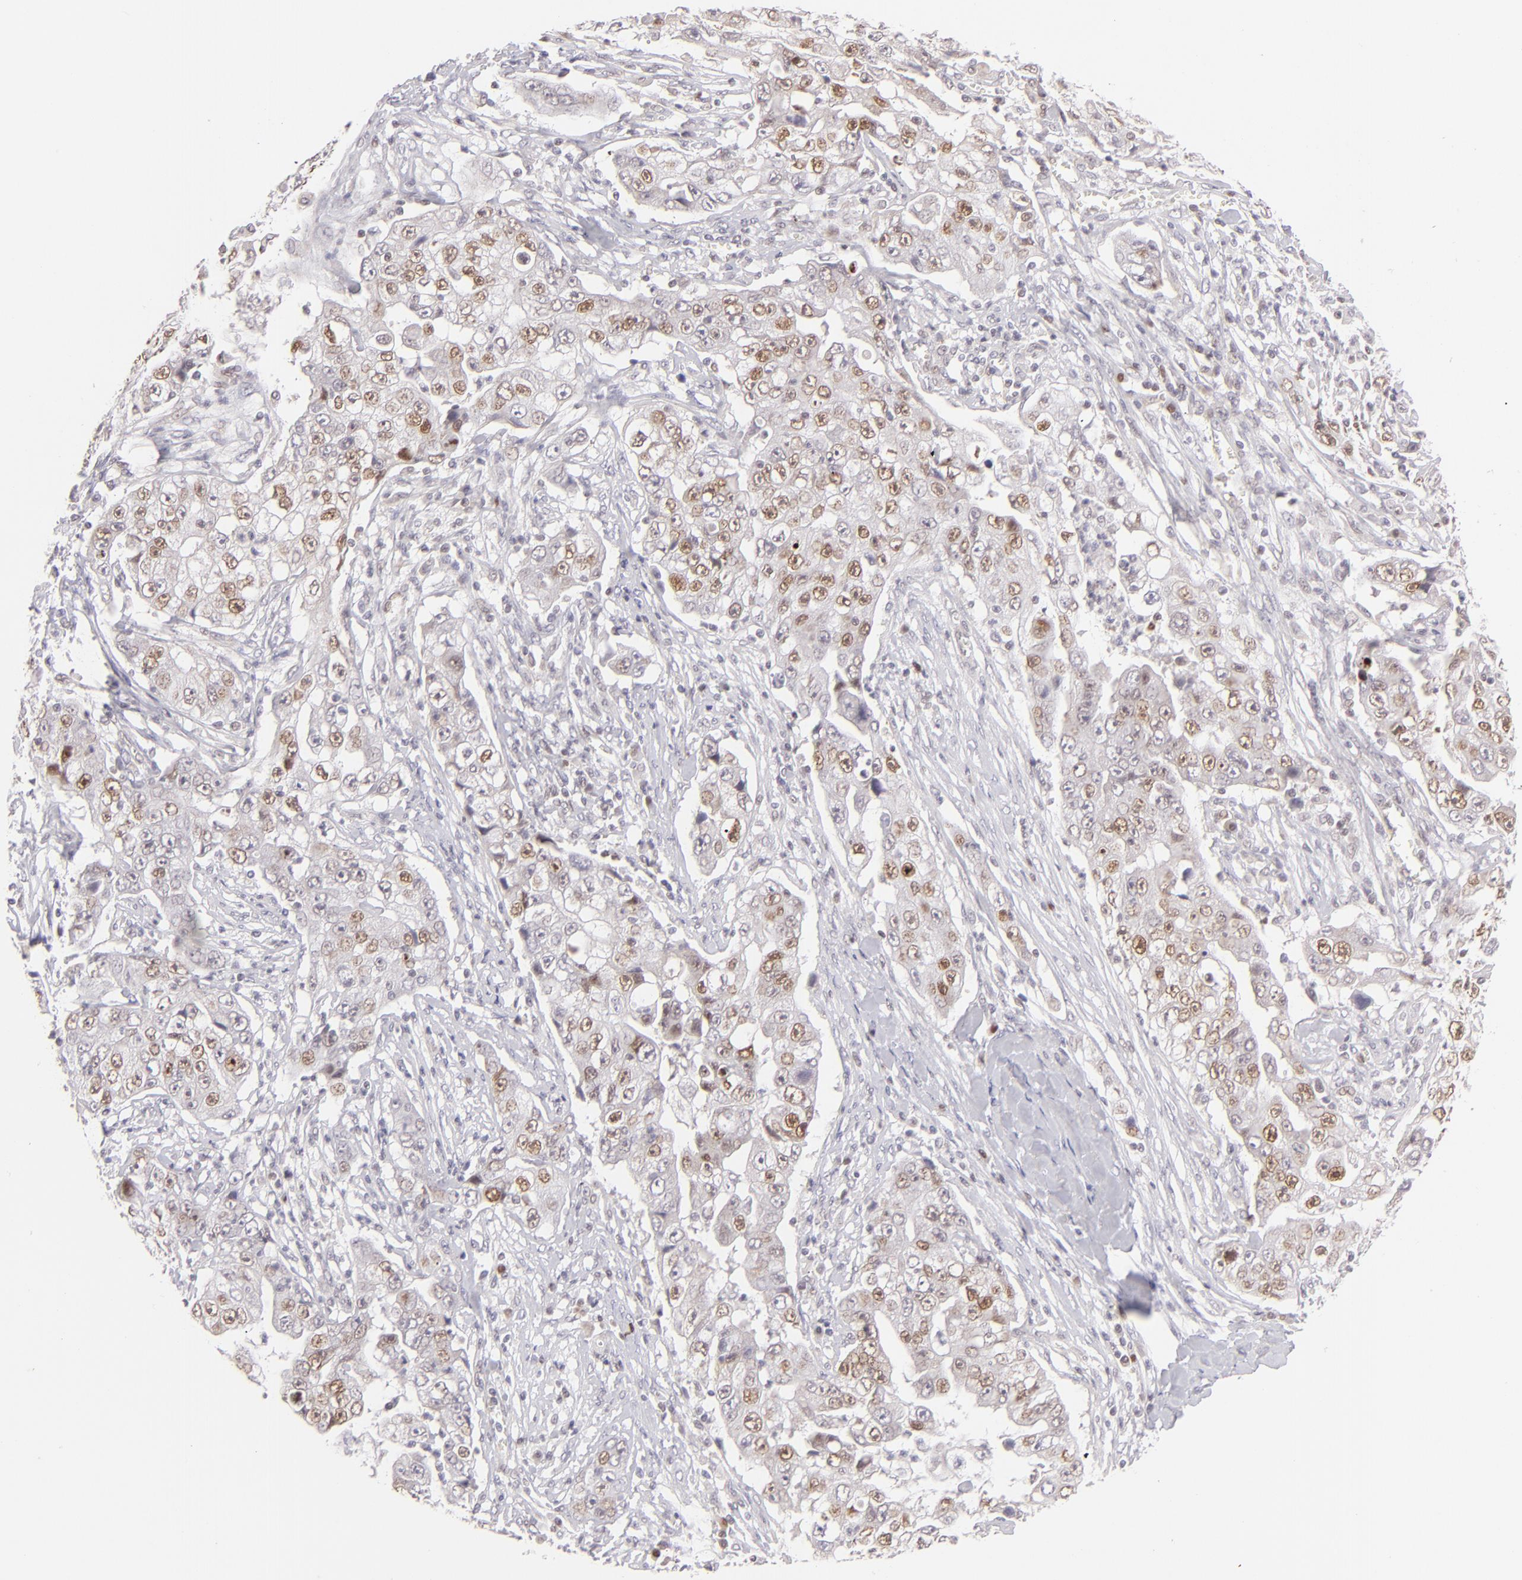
{"staining": {"intensity": "moderate", "quantity": "25%-75%", "location": "nuclear"}, "tissue": "lung cancer", "cell_type": "Tumor cells", "image_type": "cancer", "snomed": [{"axis": "morphology", "description": "Squamous cell carcinoma, NOS"}, {"axis": "topography", "description": "Lung"}], "caption": "Lung cancer stained with a protein marker displays moderate staining in tumor cells.", "gene": "POU2F1", "patient": {"sex": "male", "age": 64}}